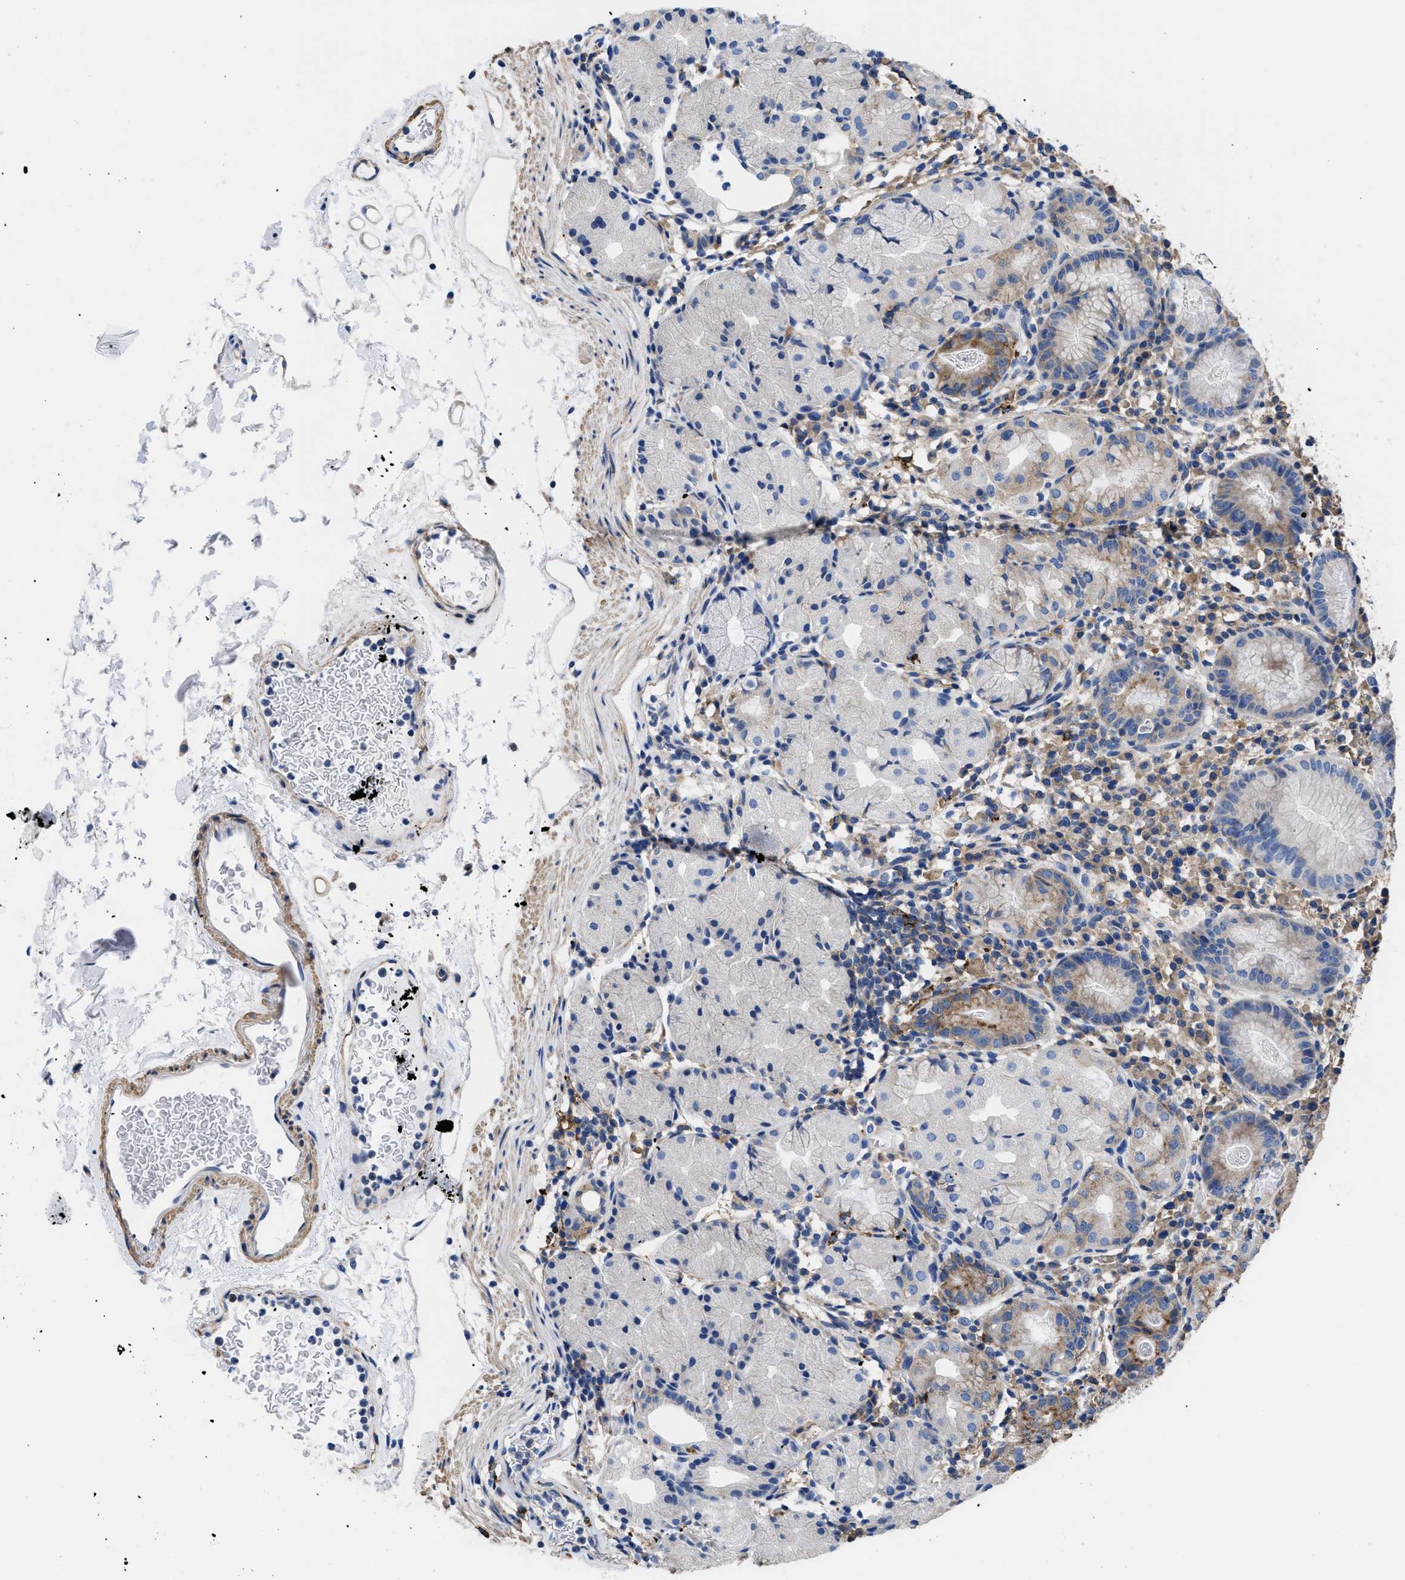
{"staining": {"intensity": "weak", "quantity": "<25%", "location": "cytoplasmic/membranous"}, "tissue": "stomach", "cell_type": "Glandular cells", "image_type": "normal", "snomed": [{"axis": "morphology", "description": "Normal tissue, NOS"}, {"axis": "topography", "description": "Stomach"}, {"axis": "topography", "description": "Stomach, lower"}], "caption": "Immunohistochemistry (IHC) histopathology image of unremarkable stomach: human stomach stained with DAB (3,3'-diaminobenzidine) demonstrates no significant protein positivity in glandular cells.", "gene": "HLA", "patient": {"sex": "female", "age": 75}}